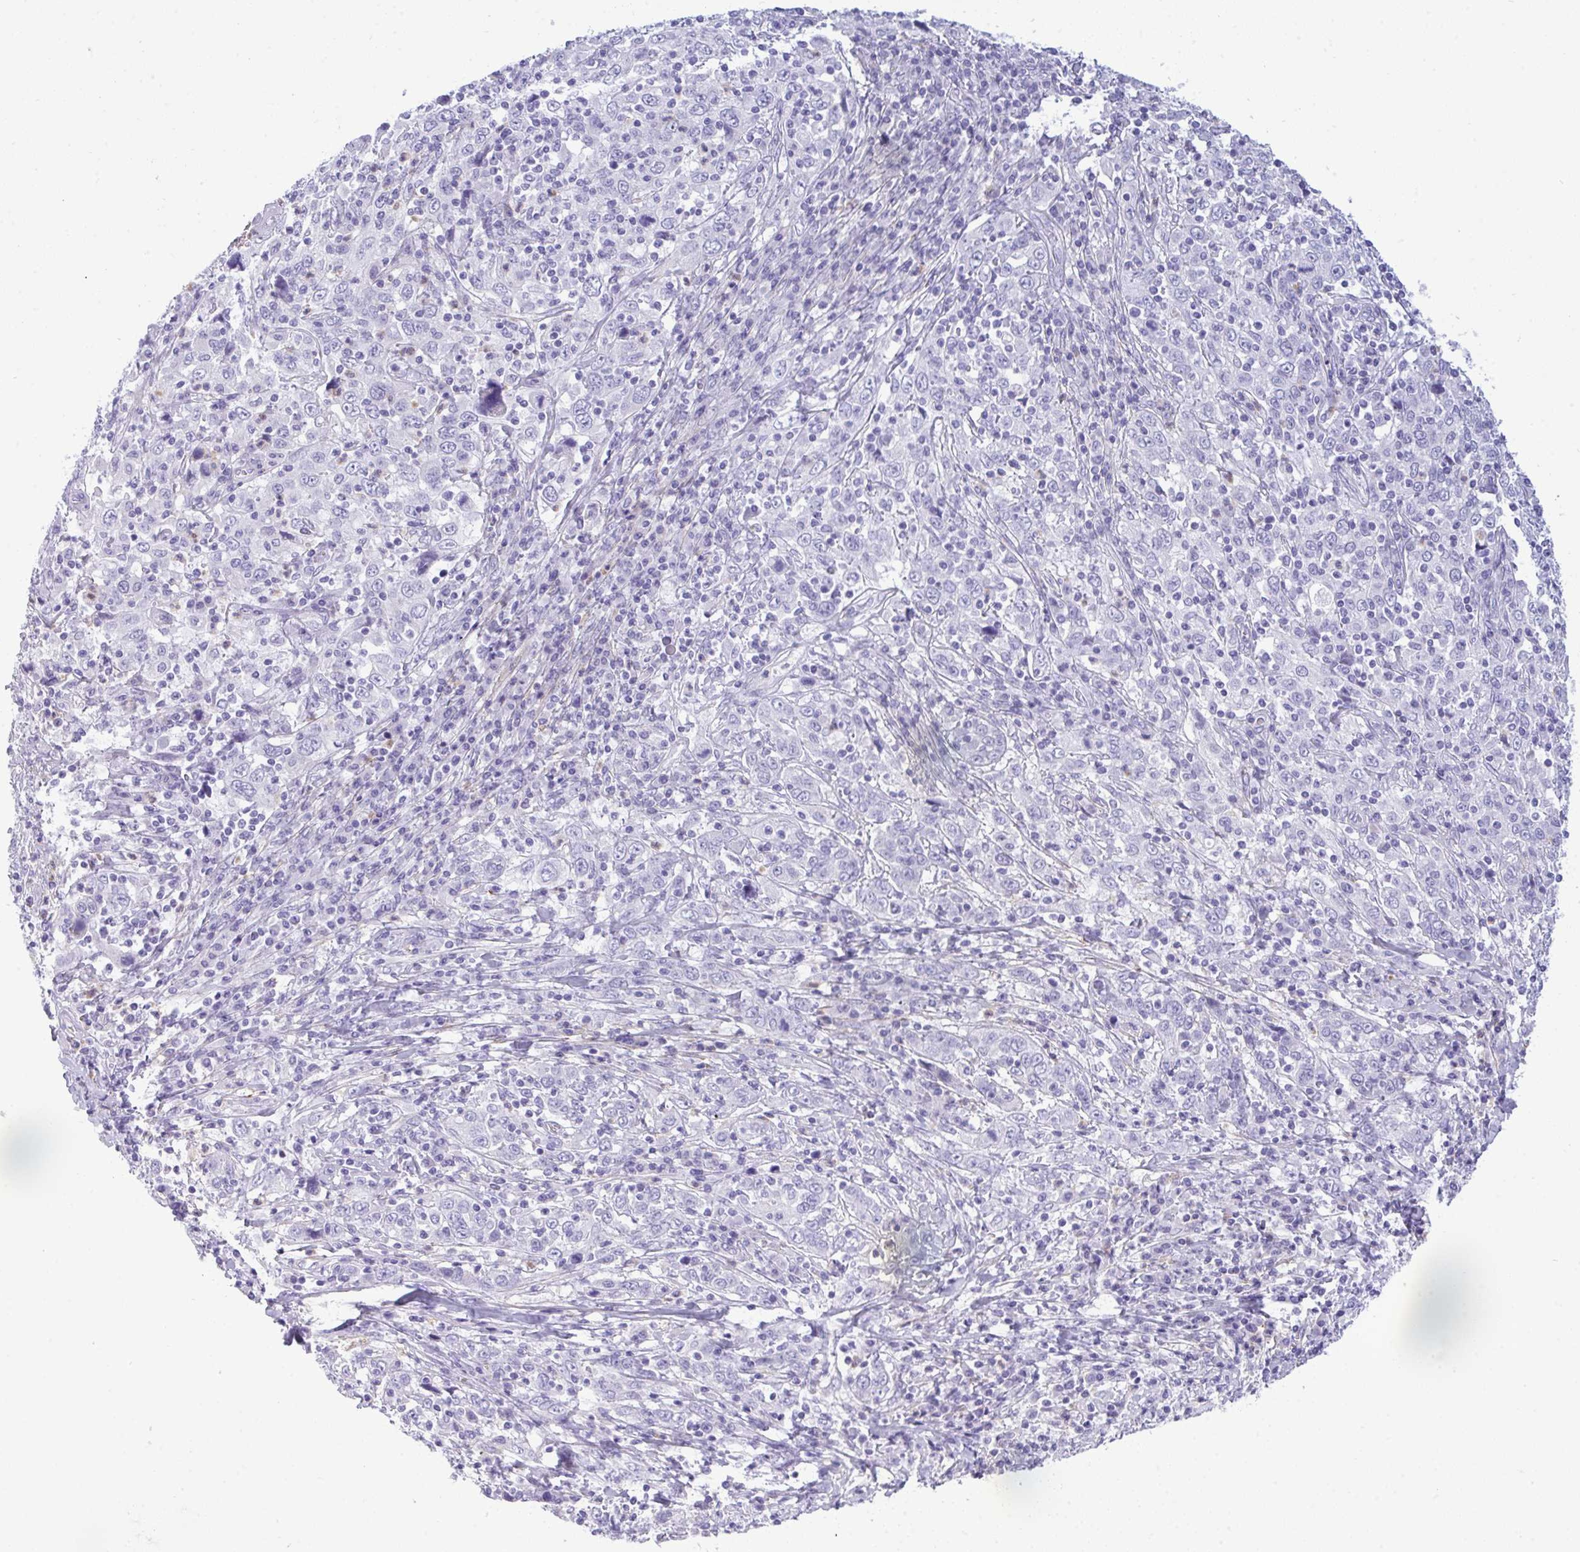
{"staining": {"intensity": "negative", "quantity": "none", "location": "none"}, "tissue": "cervical cancer", "cell_type": "Tumor cells", "image_type": "cancer", "snomed": [{"axis": "morphology", "description": "Squamous cell carcinoma, NOS"}, {"axis": "topography", "description": "Cervix"}], "caption": "Immunohistochemistry (IHC) of cervical cancer shows no positivity in tumor cells. (IHC, brightfield microscopy, high magnification).", "gene": "MYH10", "patient": {"sex": "female", "age": 46}}